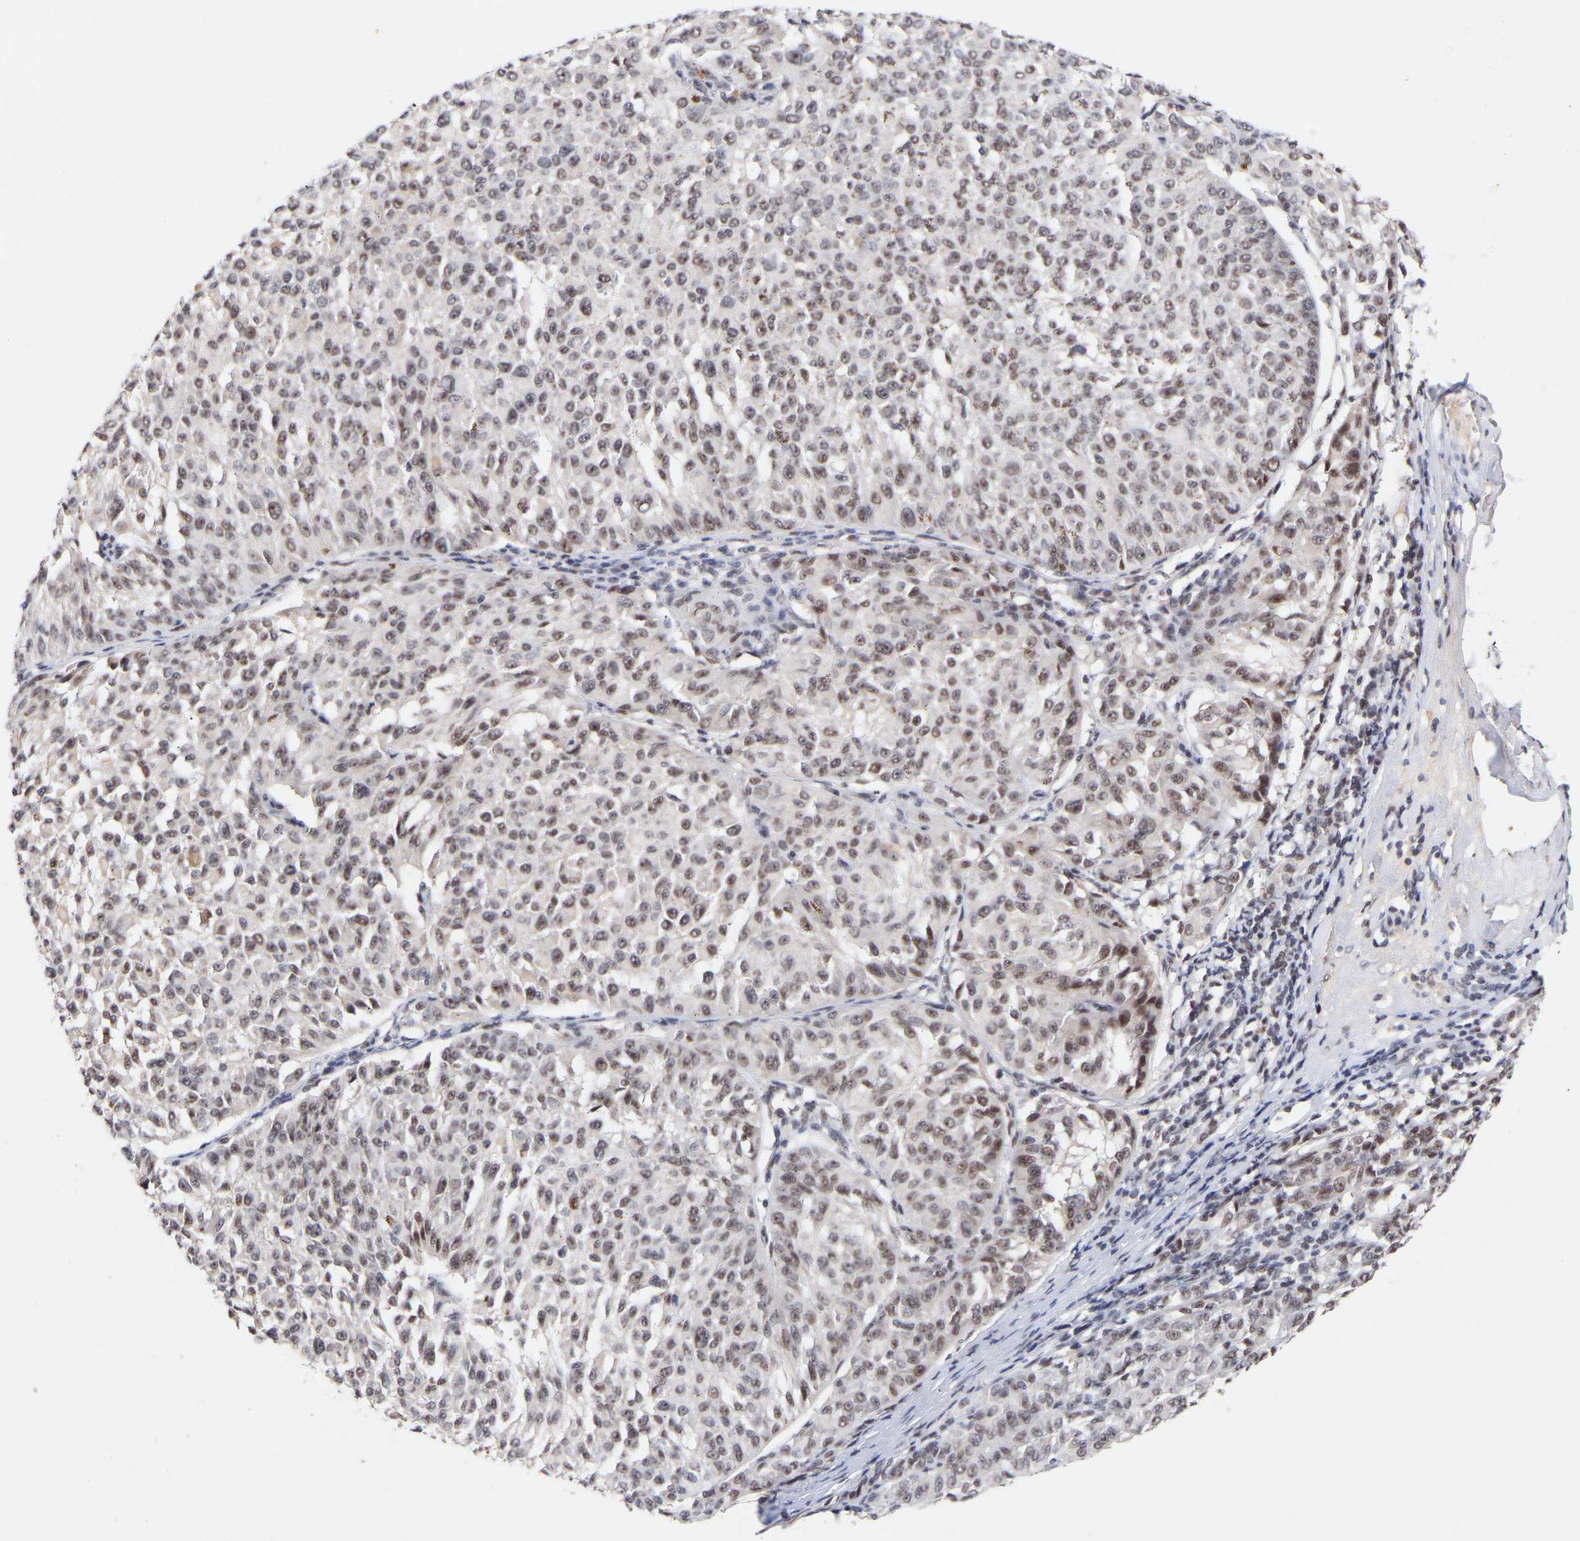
{"staining": {"intensity": "negative", "quantity": "none", "location": "none"}, "tissue": "melanoma", "cell_type": "Tumor cells", "image_type": "cancer", "snomed": [{"axis": "morphology", "description": "Malignant melanoma, NOS"}, {"axis": "topography", "description": "Skin"}], "caption": "Tumor cells are negative for protein expression in human melanoma.", "gene": "RBM15", "patient": {"sex": "female", "age": 72}}